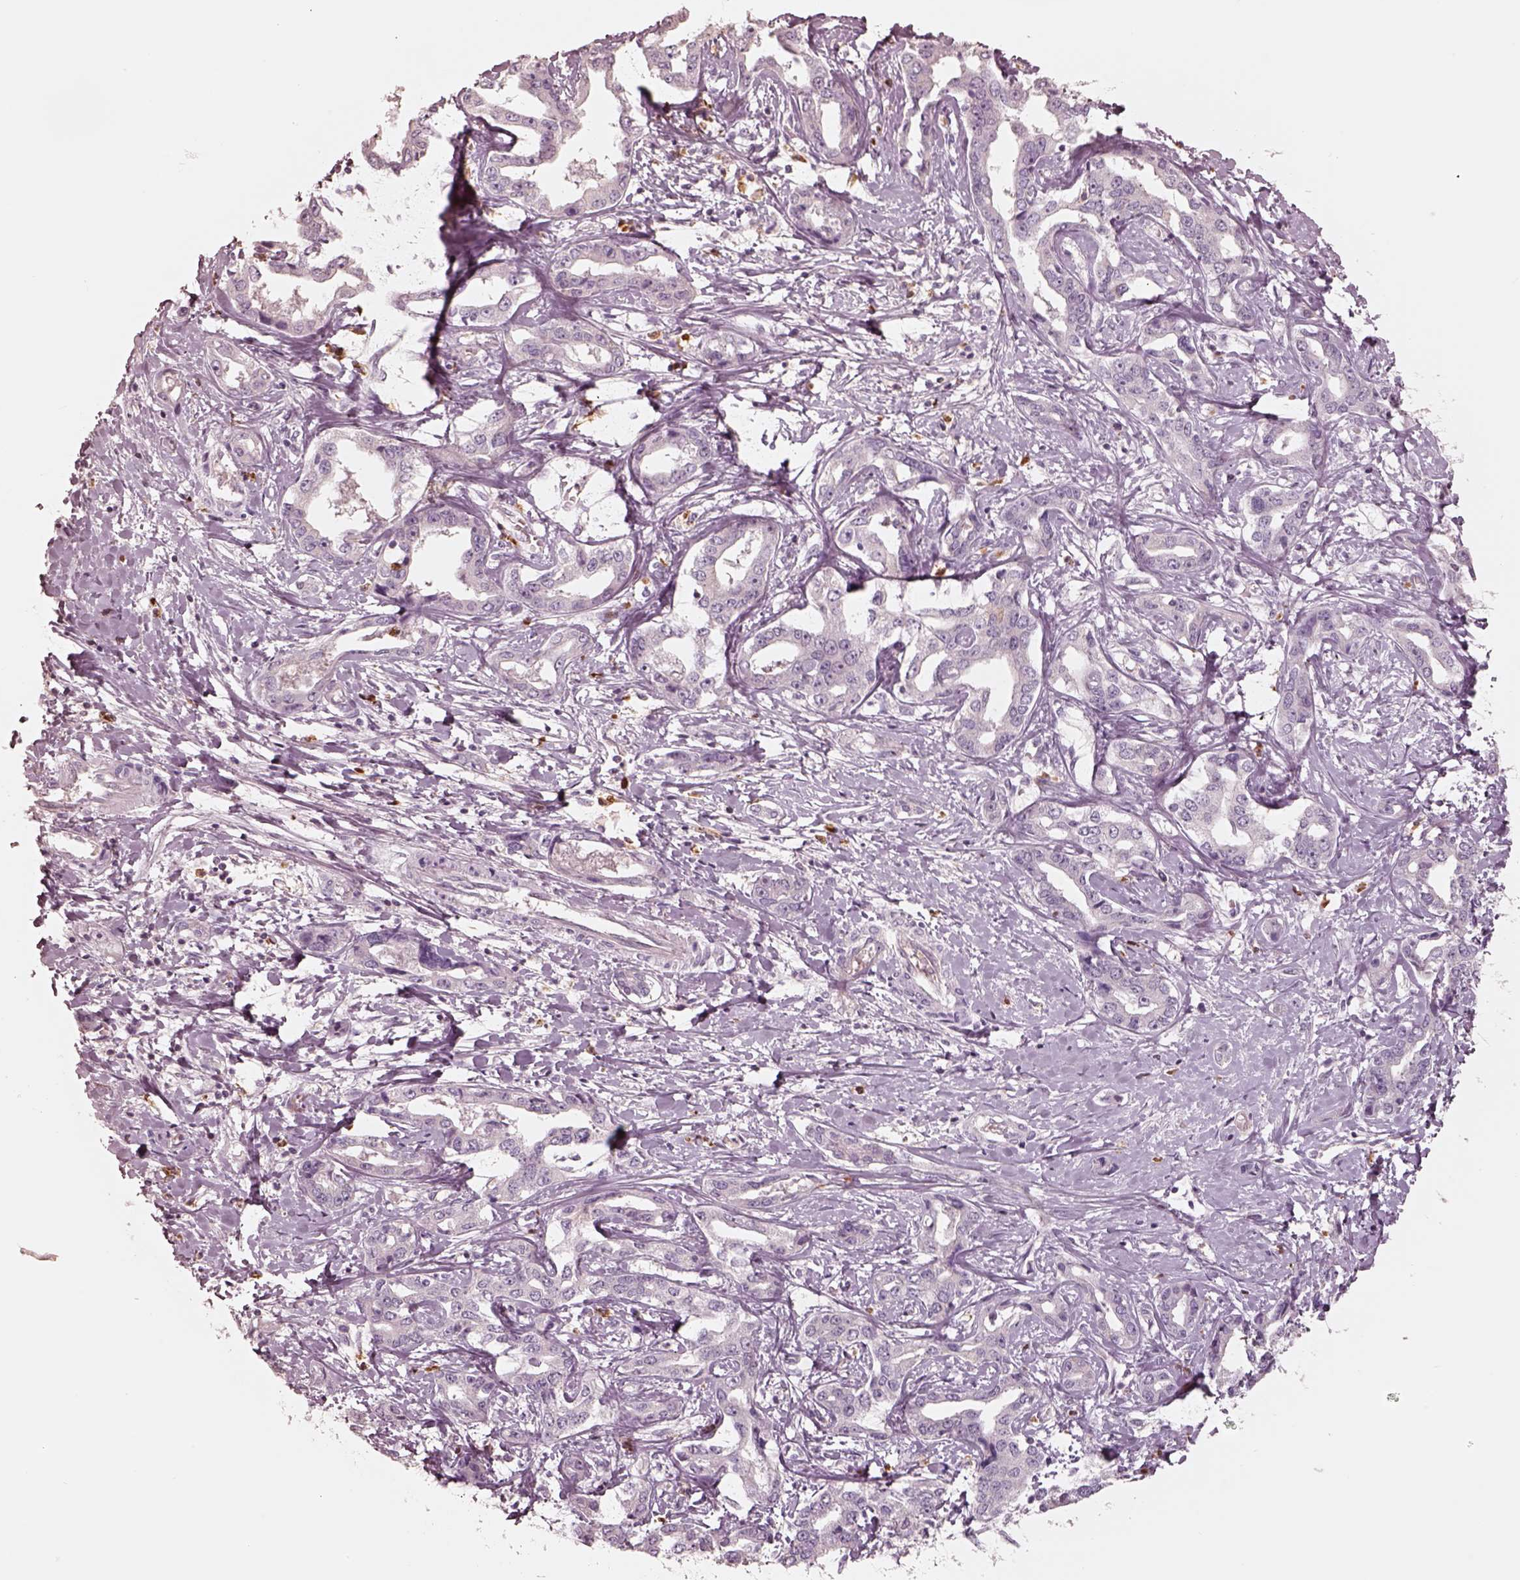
{"staining": {"intensity": "negative", "quantity": "none", "location": "none"}, "tissue": "liver cancer", "cell_type": "Tumor cells", "image_type": "cancer", "snomed": [{"axis": "morphology", "description": "Cholangiocarcinoma"}, {"axis": "topography", "description": "Liver"}], "caption": "Immunohistochemistry (IHC) micrograph of neoplastic tissue: liver cancer (cholangiocarcinoma) stained with DAB shows no significant protein expression in tumor cells.", "gene": "GPRIN1", "patient": {"sex": "male", "age": 59}}